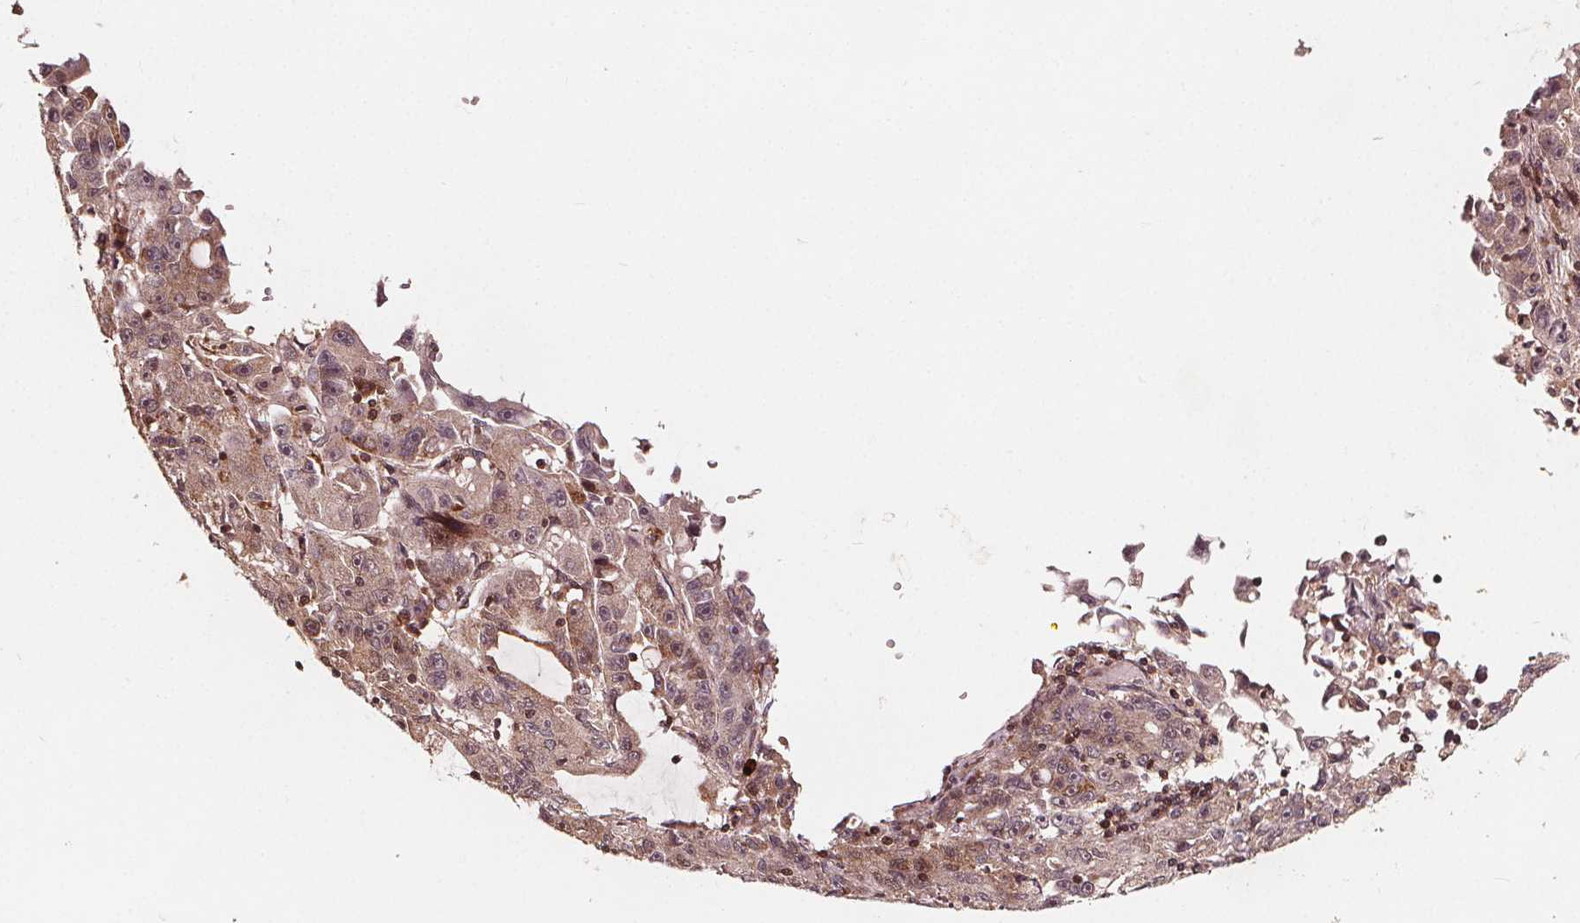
{"staining": {"intensity": "weak", "quantity": ">75%", "location": "cytoplasmic/membranous"}, "tissue": "lung cancer", "cell_type": "Tumor cells", "image_type": "cancer", "snomed": [{"axis": "morphology", "description": "Normal morphology"}, {"axis": "morphology", "description": "Adenocarcinoma, NOS"}, {"axis": "topography", "description": "Lymph node"}, {"axis": "topography", "description": "Lung"}], "caption": "Immunohistochemistry image of human lung cancer (adenocarcinoma) stained for a protein (brown), which displays low levels of weak cytoplasmic/membranous staining in approximately >75% of tumor cells.", "gene": "AIP", "patient": {"sex": "female", "age": 57}}